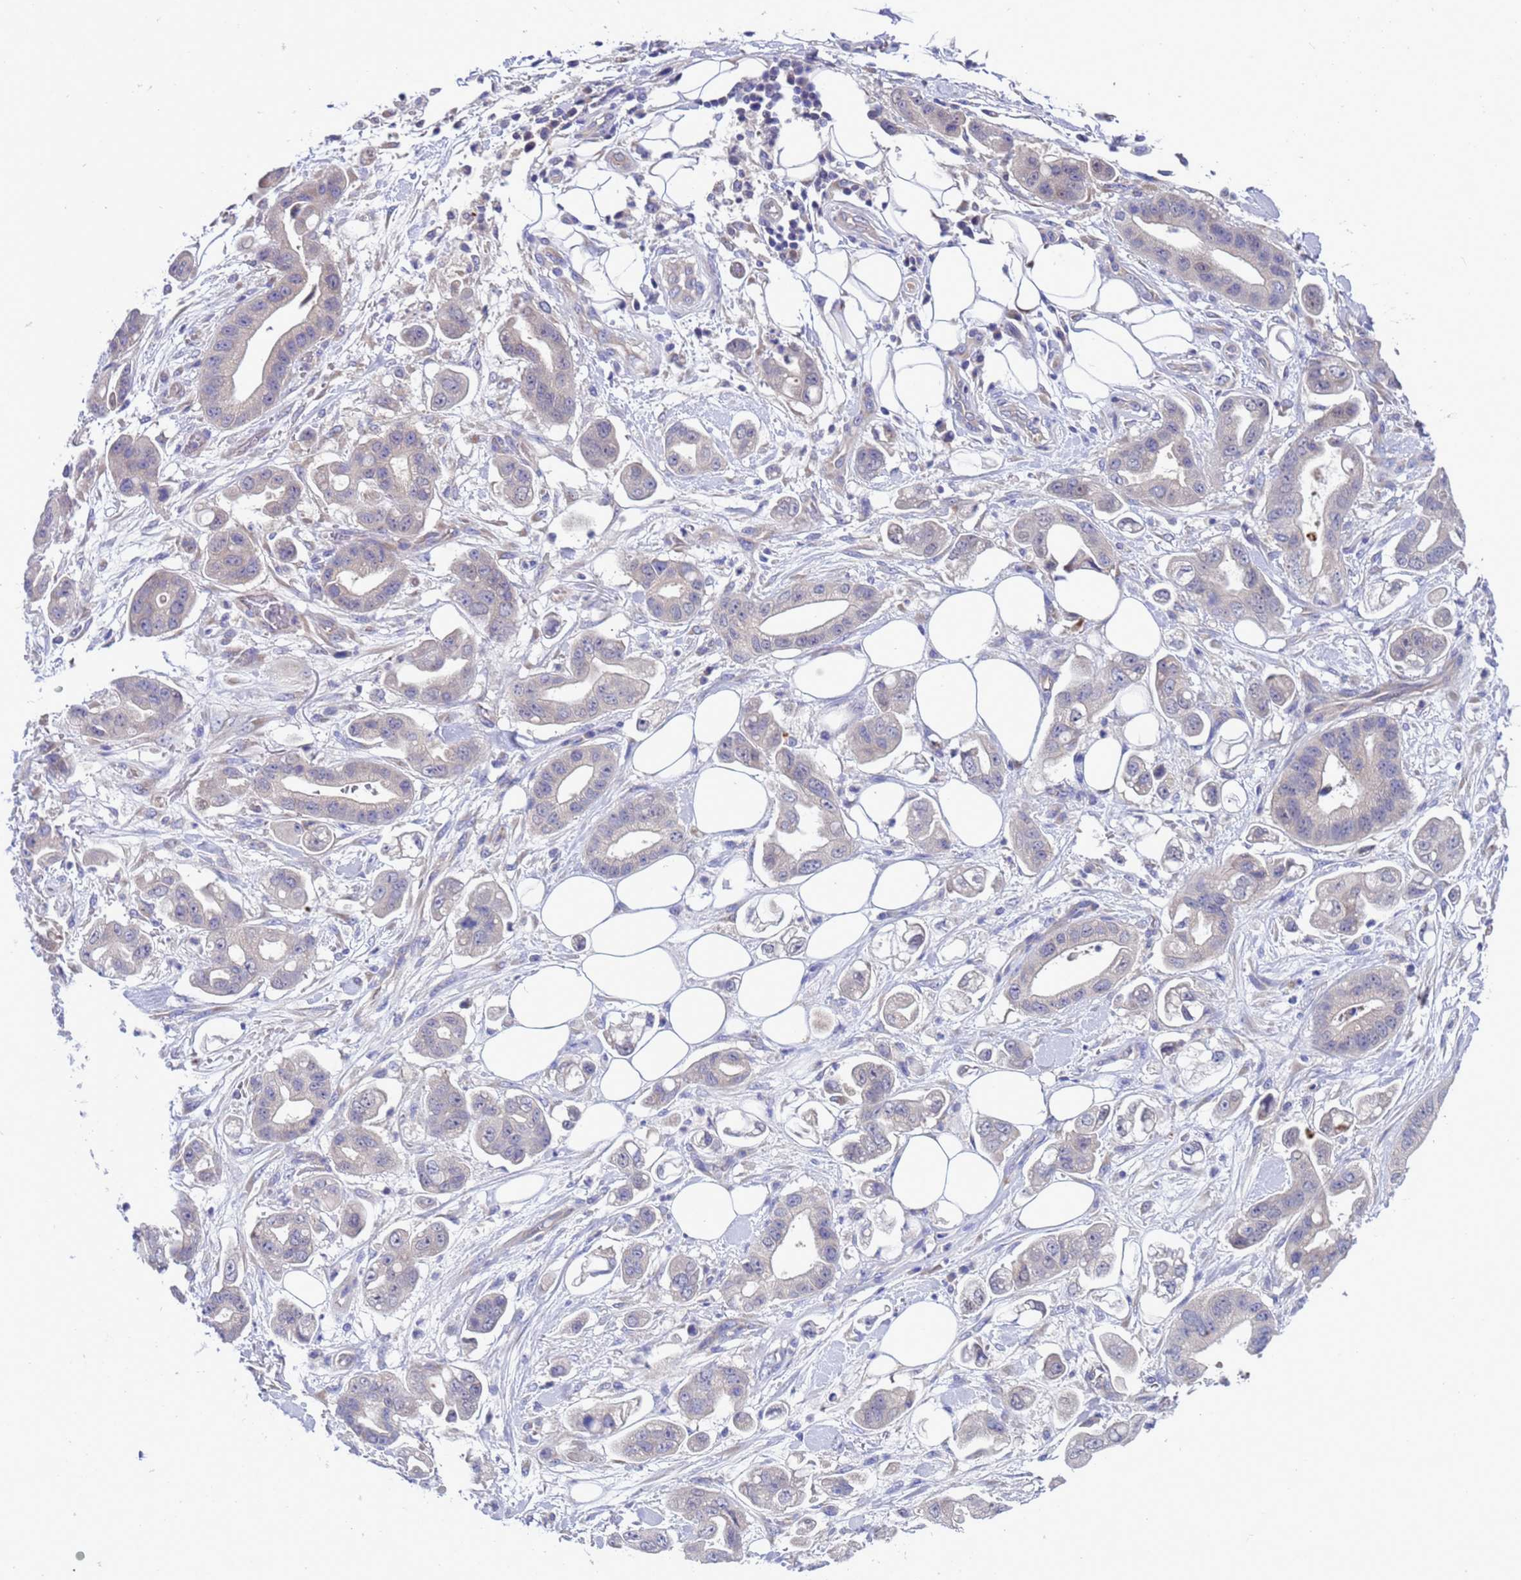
{"staining": {"intensity": "negative", "quantity": "none", "location": "none"}, "tissue": "stomach cancer", "cell_type": "Tumor cells", "image_type": "cancer", "snomed": [{"axis": "morphology", "description": "Adenocarcinoma, NOS"}, {"axis": "topography", "description": "Stomach"}], "caption": "Protein analysis of stomach adenocarcinoma shows no significant staining in tumor cells.", "gene": "RC3H2", "patient": {"sex": "male", "age": 62}}